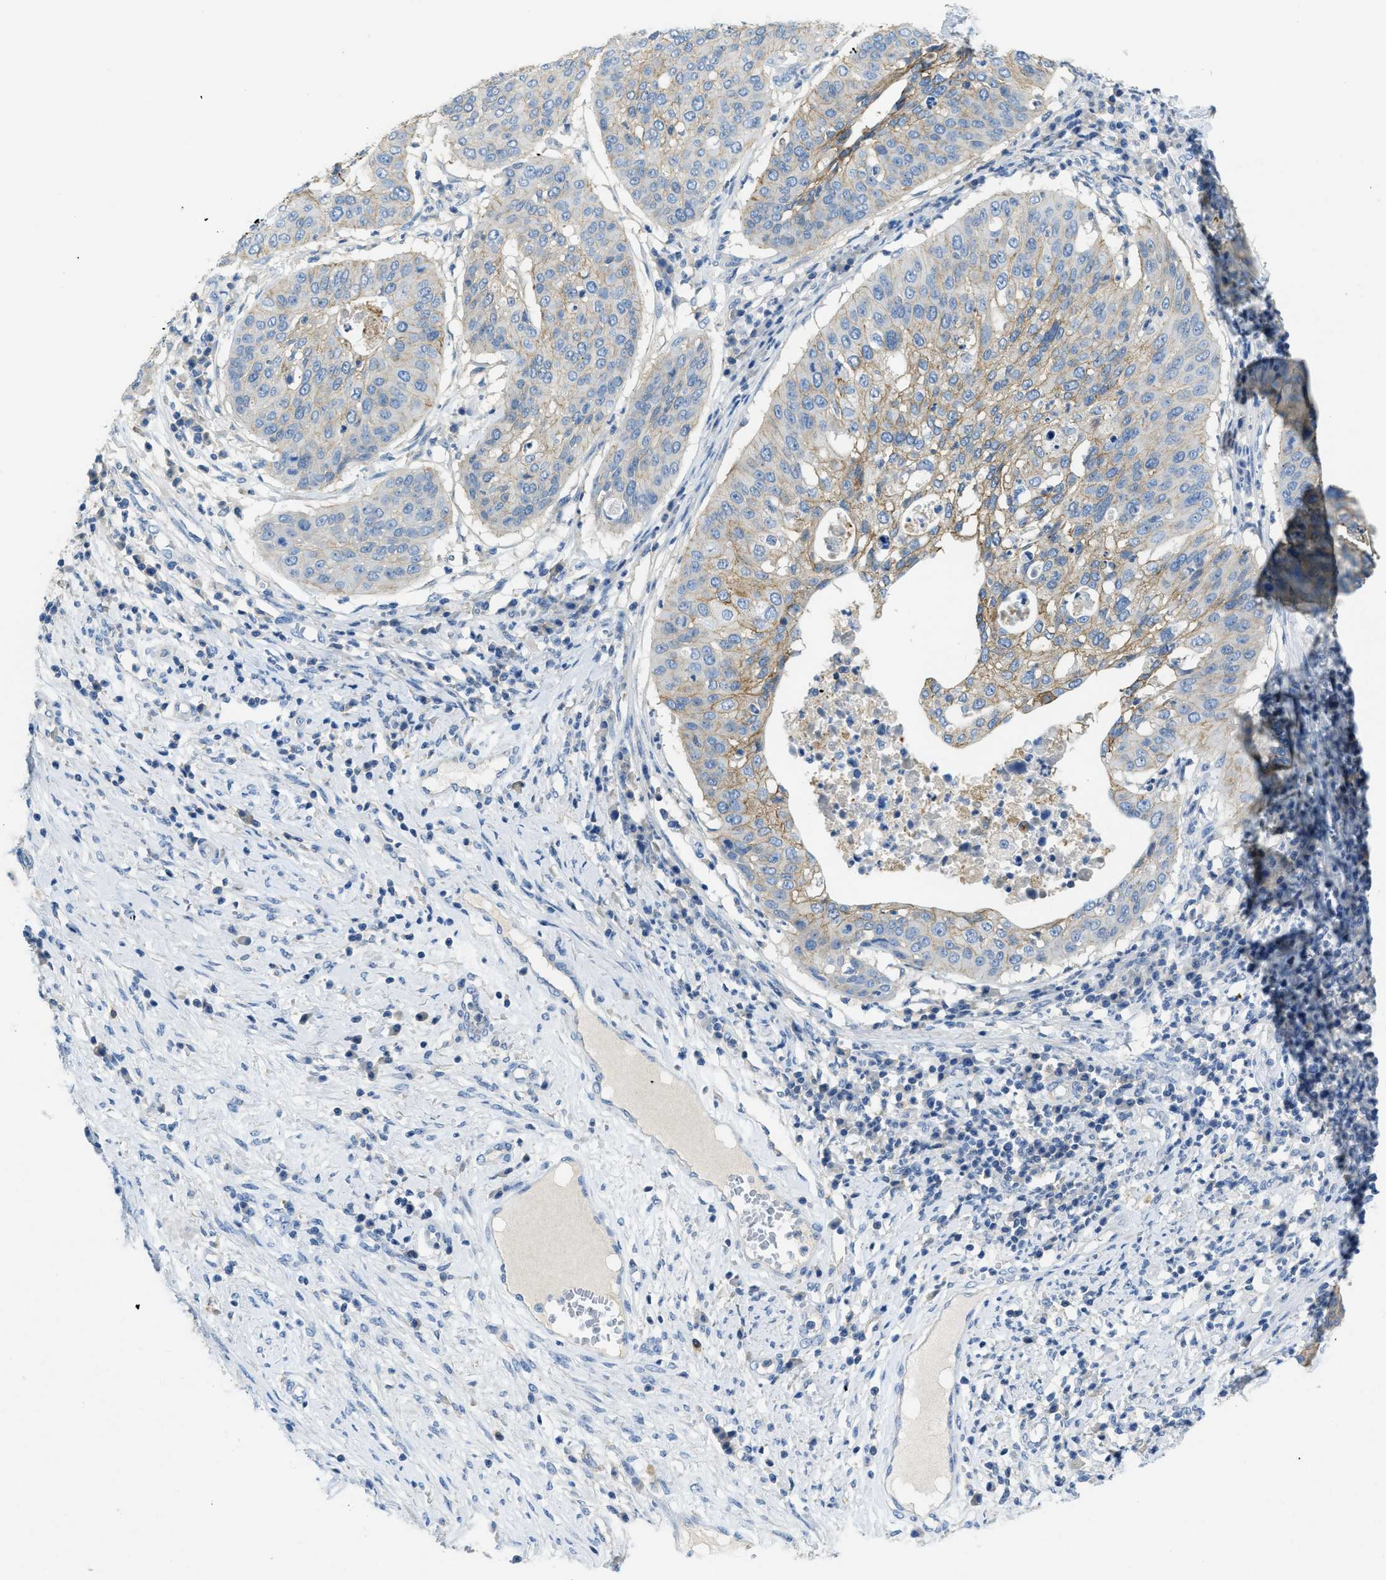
{"staining": {"intensity": "moderate", "quantity": "25%-75%", "location": "cytoplasmic/membranous"}, "tissue": "cervical cancer", "cell_type": "Tumor cells", "image_type": "cancer", "snomed": [{"axis": "morphology", "description": "Normal tissue, NOS"}, {"axis": "morphology", "description": "Squamous cell carcinoma, NOS"}, {"axis": "topography", "description": "Cervix"}], "caption": "Human squamous cell carcinoma (cervical) stained with a brown dye exhibits moderate cytoplasmic/membranous positive positivity in approximately 25%-75% of tumor cells.", "gene": "CNNM4", "patient": {"sex": "female", "age": 39}}